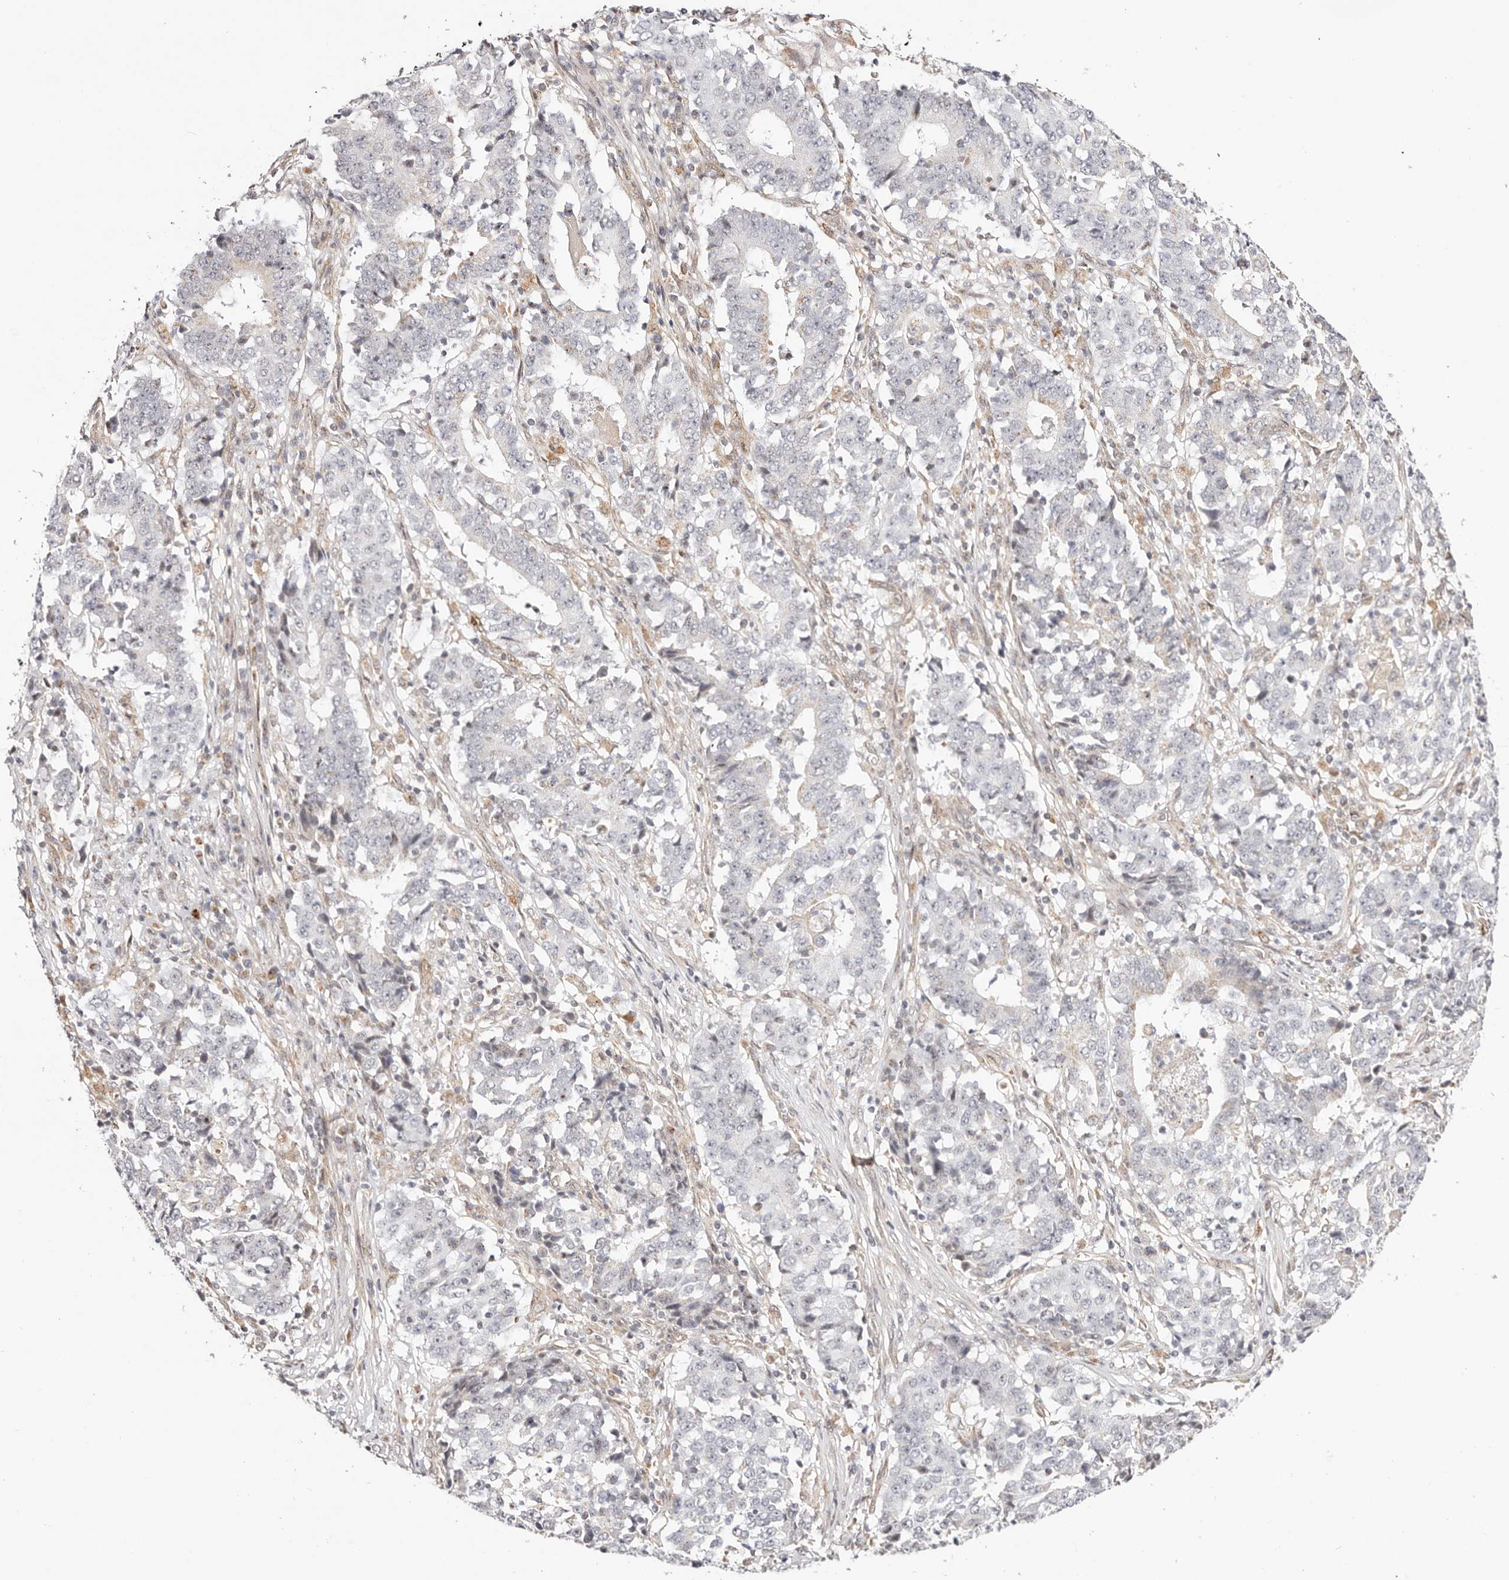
{"staining": {"intensity": "negative", "quantity": "none", "location": "none"}, "tissue": "stomach cancer", "cell_type": "Tumor cells", "image_type": "cancer", "snomed": [{"axis": "morphology", "description": "Adenocarcinoma, NOS"}, {"axis": "topography", "description": "Stomach"}], "caption": "A high-resolution micrograph shows IHC staining of adenocarcinoma (stomach), which displays no significant positivity in tumor cells.", "gene": "WRN", "patient": {"sex": "male", "age": 59}}